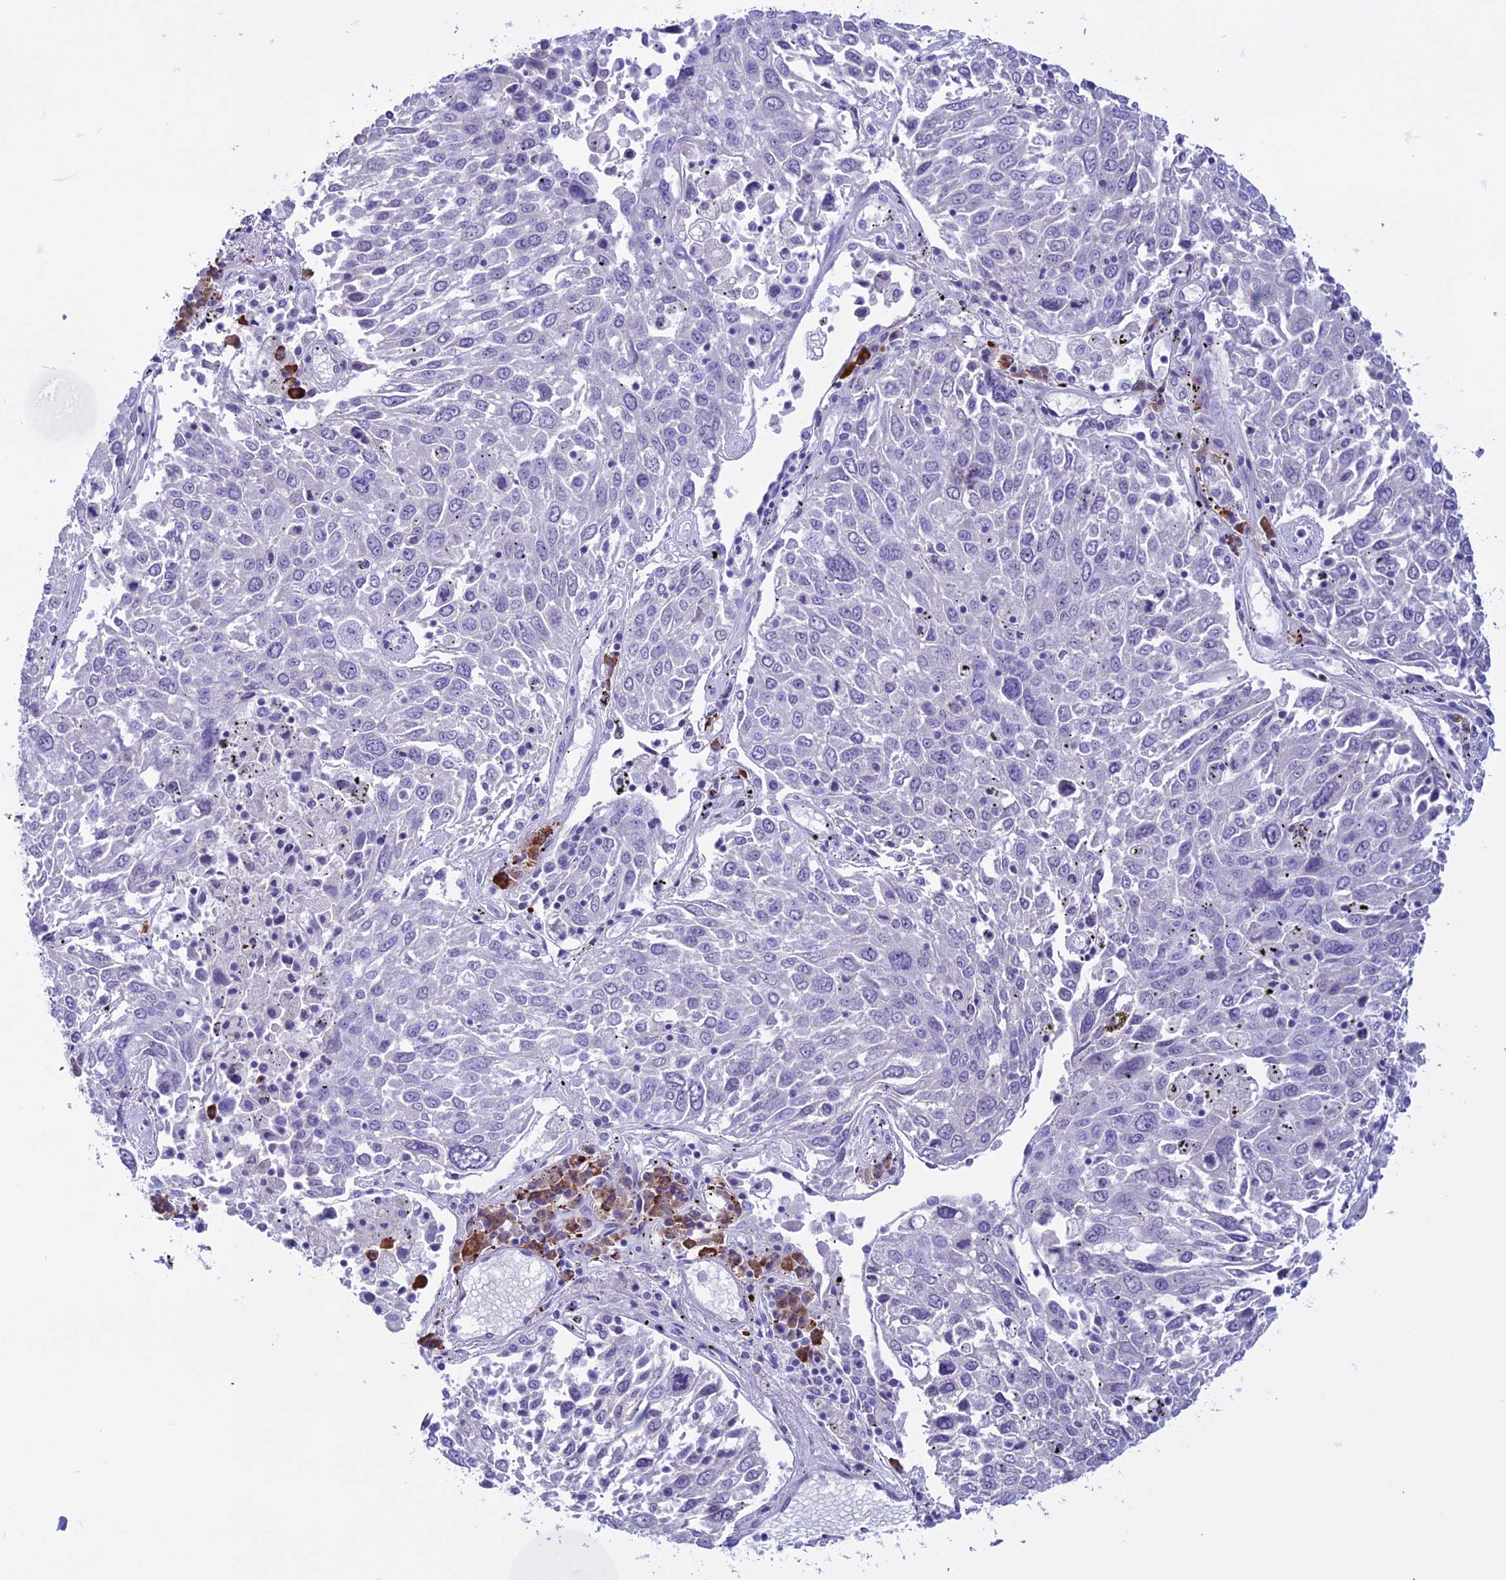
{"staining": {"intensity": "negative", "quantity": "none", "location": "none"}, "tissue": "lung cancer", "cell_type": "Tumor cells", "image_type": "cancer", "snomed": [{"axis": "morphology", "description": "Squamous cell carcinoma, NOS"}, {"axis": "topography", "description": "Lung"}], "caption": "Immunohistochemical staining of squamous cell carcinoma (lung) demonstrates no significant expression in tumor cells. (Immunohistochemistry (ihc), brightfield microscopy, high magnification).", "gene": "MZB1", "patient": {"sex": "male", "age": 65}}